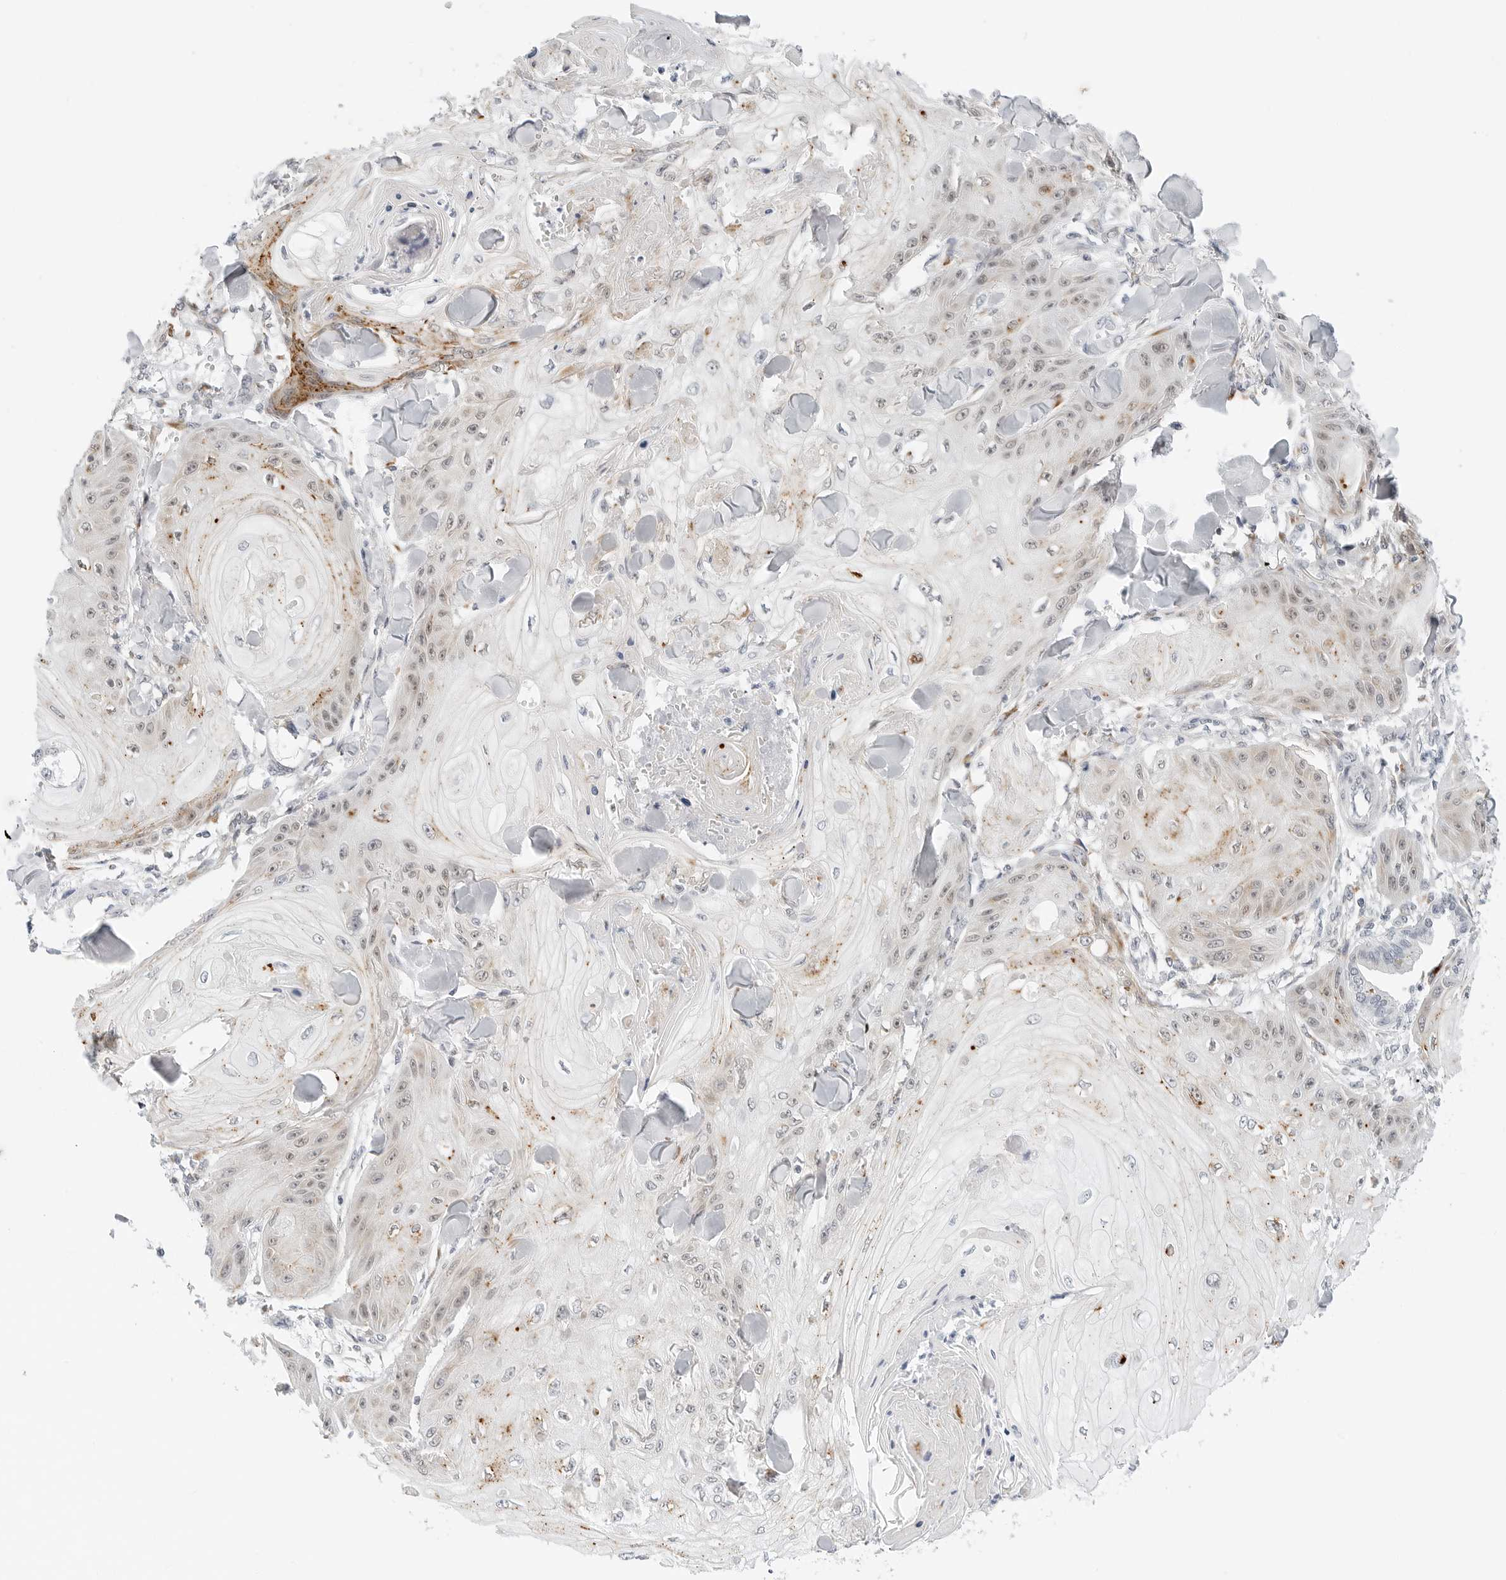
{"staining": {"intensity": "weak", "quantity": "25%-75%", "location": "cytoplasmic/membranous"}, "tissue": "skin cancer", "cell_type": "Tumor cells", "image_type": "cancer", "snomed": [{"axis": "morphology", "description": "Squamous cell carcinoma, NOS"}, {"axis": "topography", "description": "Skin"}], "caption": "Human skin cancer (squamous cell carcinoma) stained for a protein (brown) demonstrates weak cytoplasmic/membranous positive staining in approximately 25%-75% of tumor cells.", "gene": "TSEN2", "patient": {"sex": "male", "age": 74}}